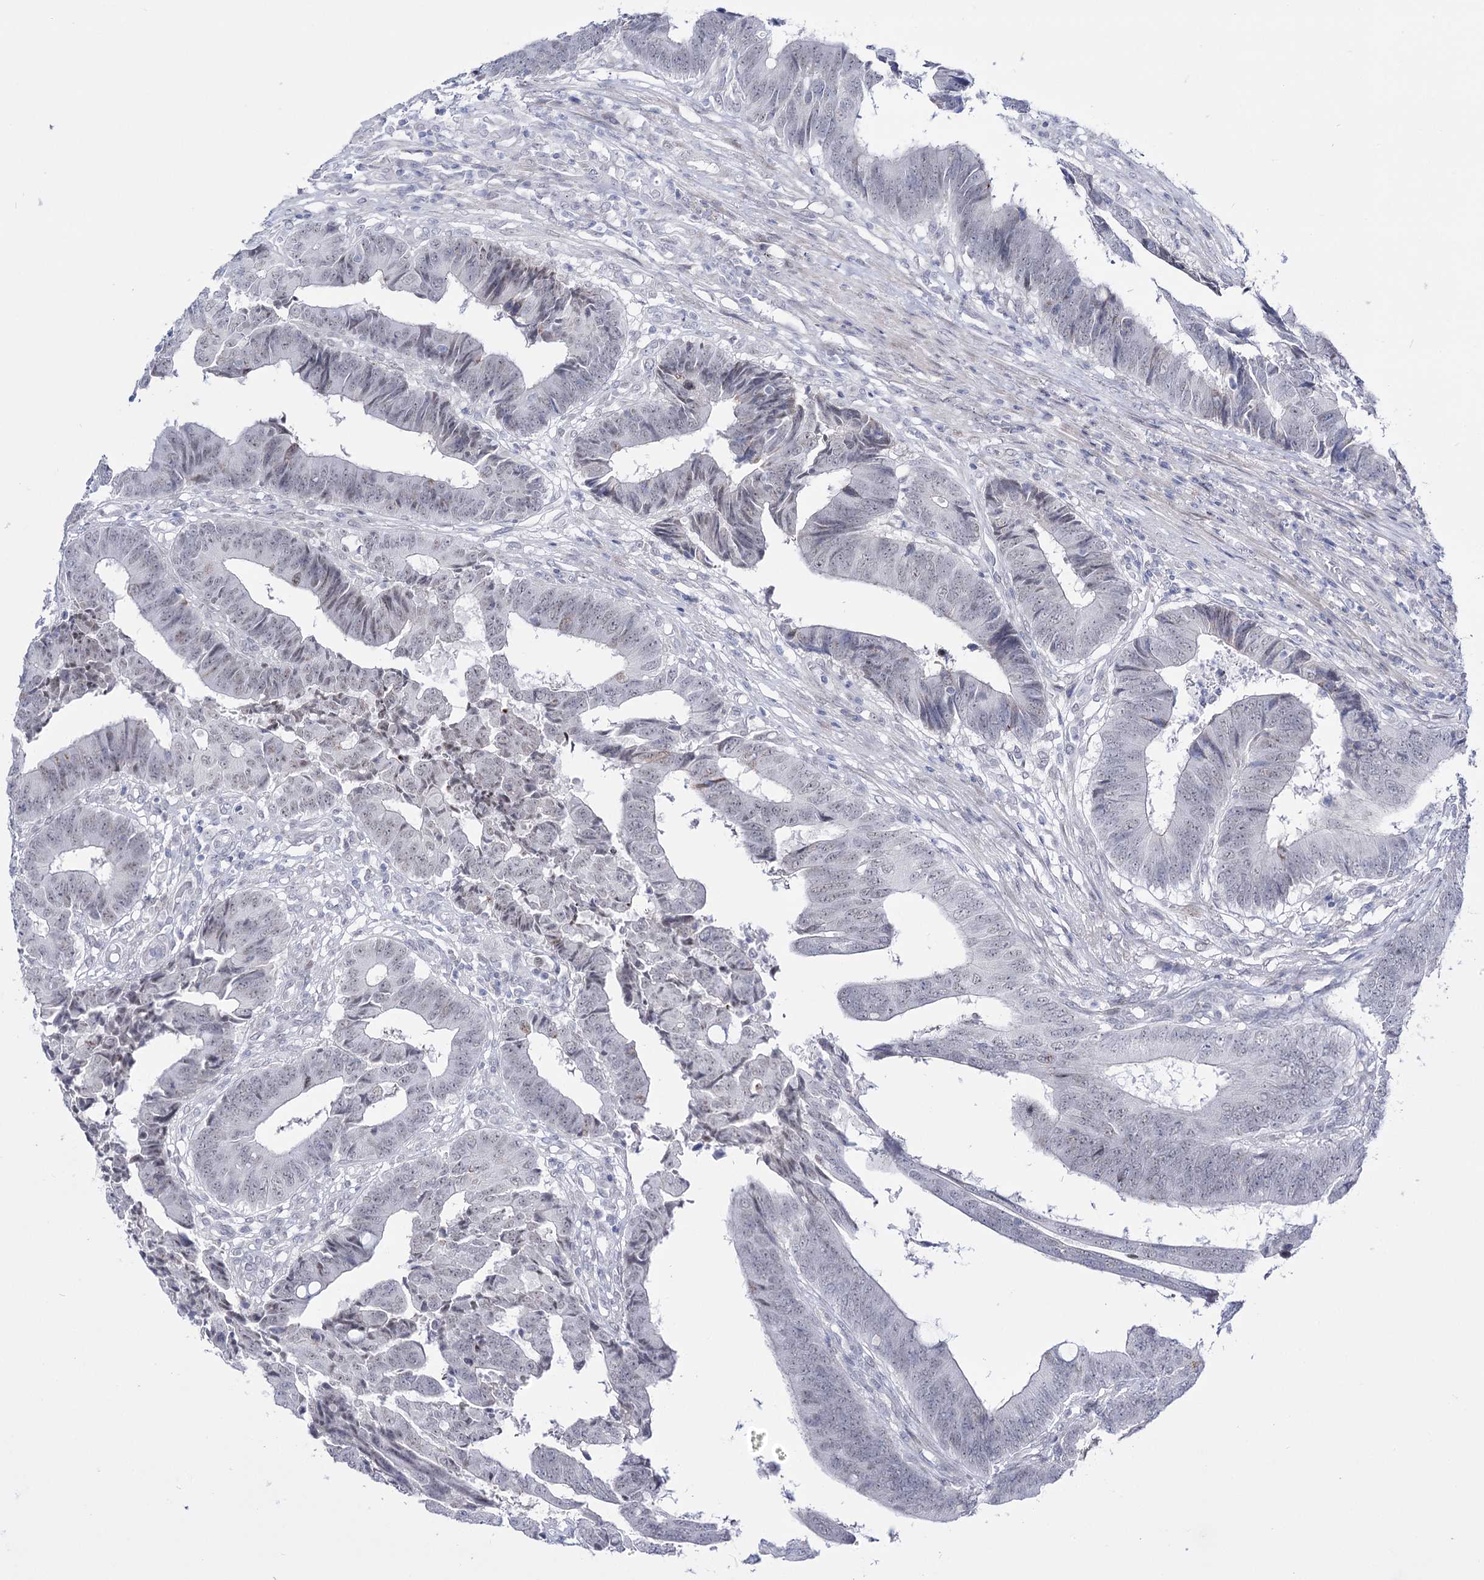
{"staining": {"intensity": "negative", "quantity": "none", "location": "none"}, "tissue": "colorectal cancer", "cell_type": "Tumor cells", "image_type": "cancer", "snomed": [{"axis": "morphology", "description": "Adenocarcinoma, NOS"}, {"axis": "topography", "description": "Rectum"}], "caption": "IHC image of human colorectal cancer (adenocarcinoma) stained for a protein (brown), which displays no staining in tumor cells.", "gene": "RBM15B", "patient": {"sex": "male", "age": 84}}